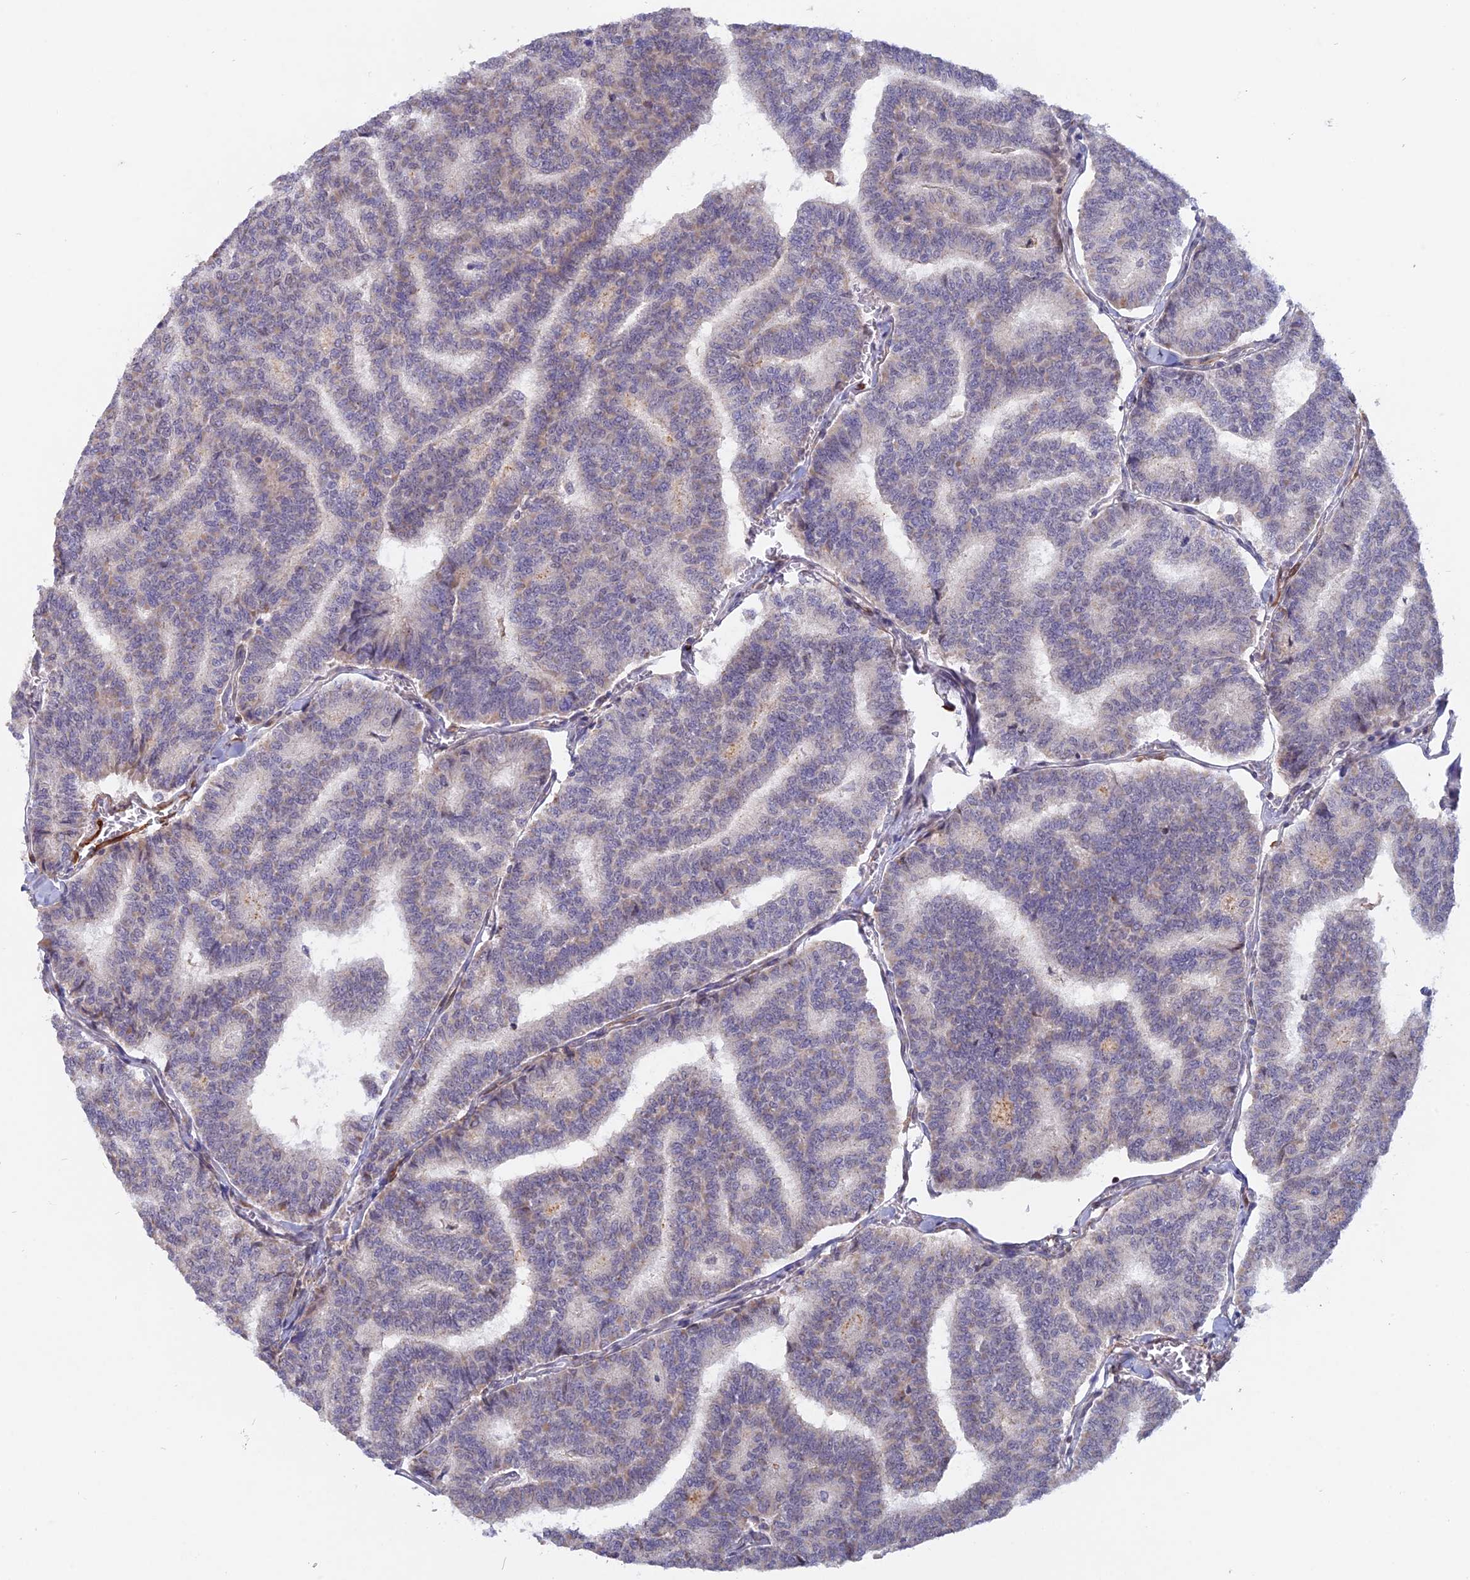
{"staining": {"intensity": "negative", "quantity": "none", "location": "none"}, "tissue": "thyroid cancer", "cell_type": "Tumor cells", "image_type": "cancer", "snomed": [{"axis": "morphology", "description": "Papillary adenocarcinoma, NOS"}, {"axis": "topography", "description": "Thyroid gland"}], "caption": "IHC photomicrograph of human papillary adenocarcinoma (thyroid) stained for a protein (brown), which shows no positivity in tumor cells.", "gene": "CCDC154", "patient": {"sex": "female", "age": 35}}